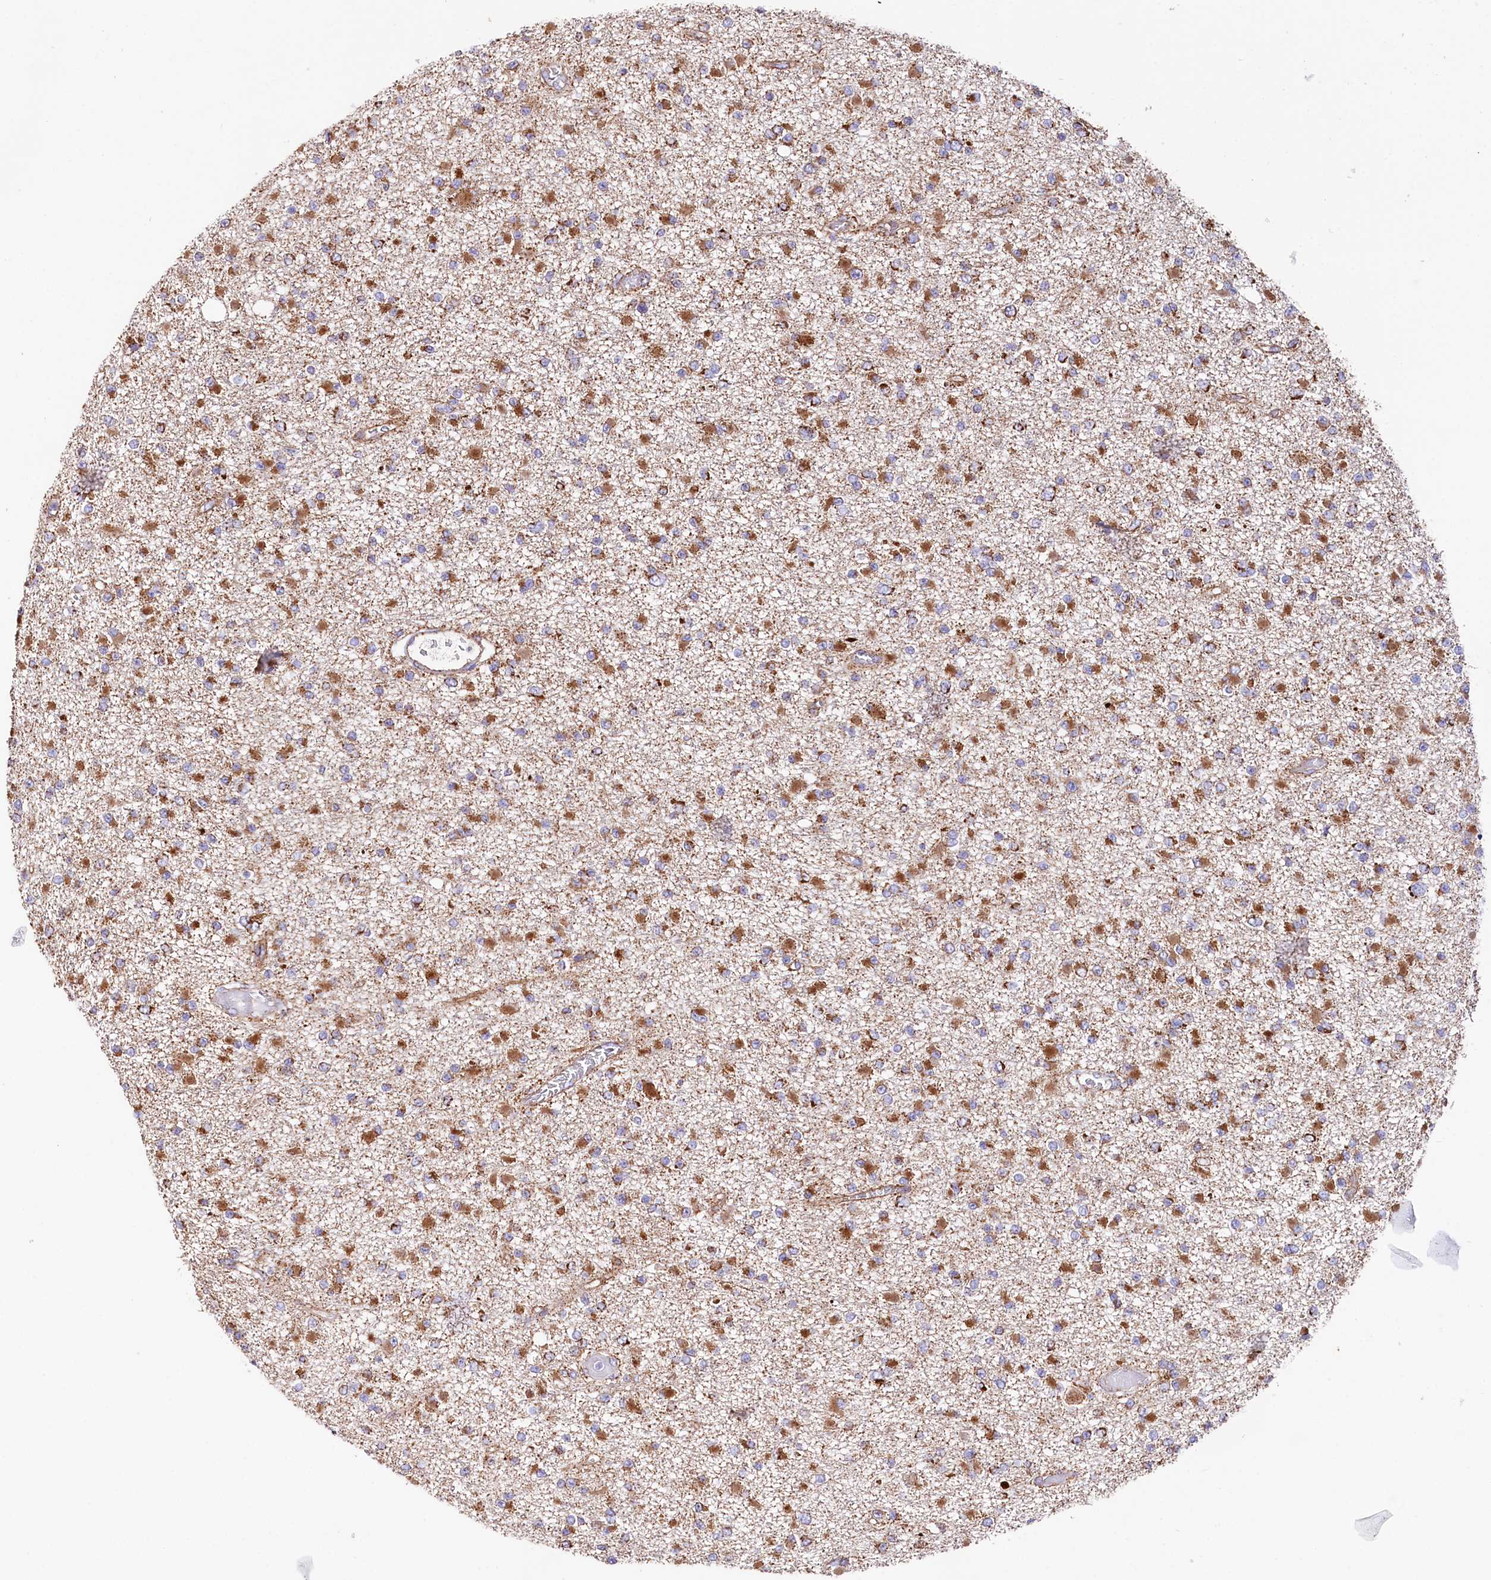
{"staining": {"intensity": "moderate", "quantity": ">75%", "location": "cytoplasmic/membranous"}, "tissue": "glioma", "cell_type": "Tumor cells", "image_type": "cancer", "snomed": [{"axis": "morphology", "description": "Glioma, malignant, Low grade"}, {"axis": "topography", "description": "Brain"}], "caption": "Human glioma stained with a brown dye displays moderate cytoplasmic/membranous positive expression in approximately >75% of tumor cells.", "gene": "APLP2", "patient": {"sex": "female", "age": 22}}